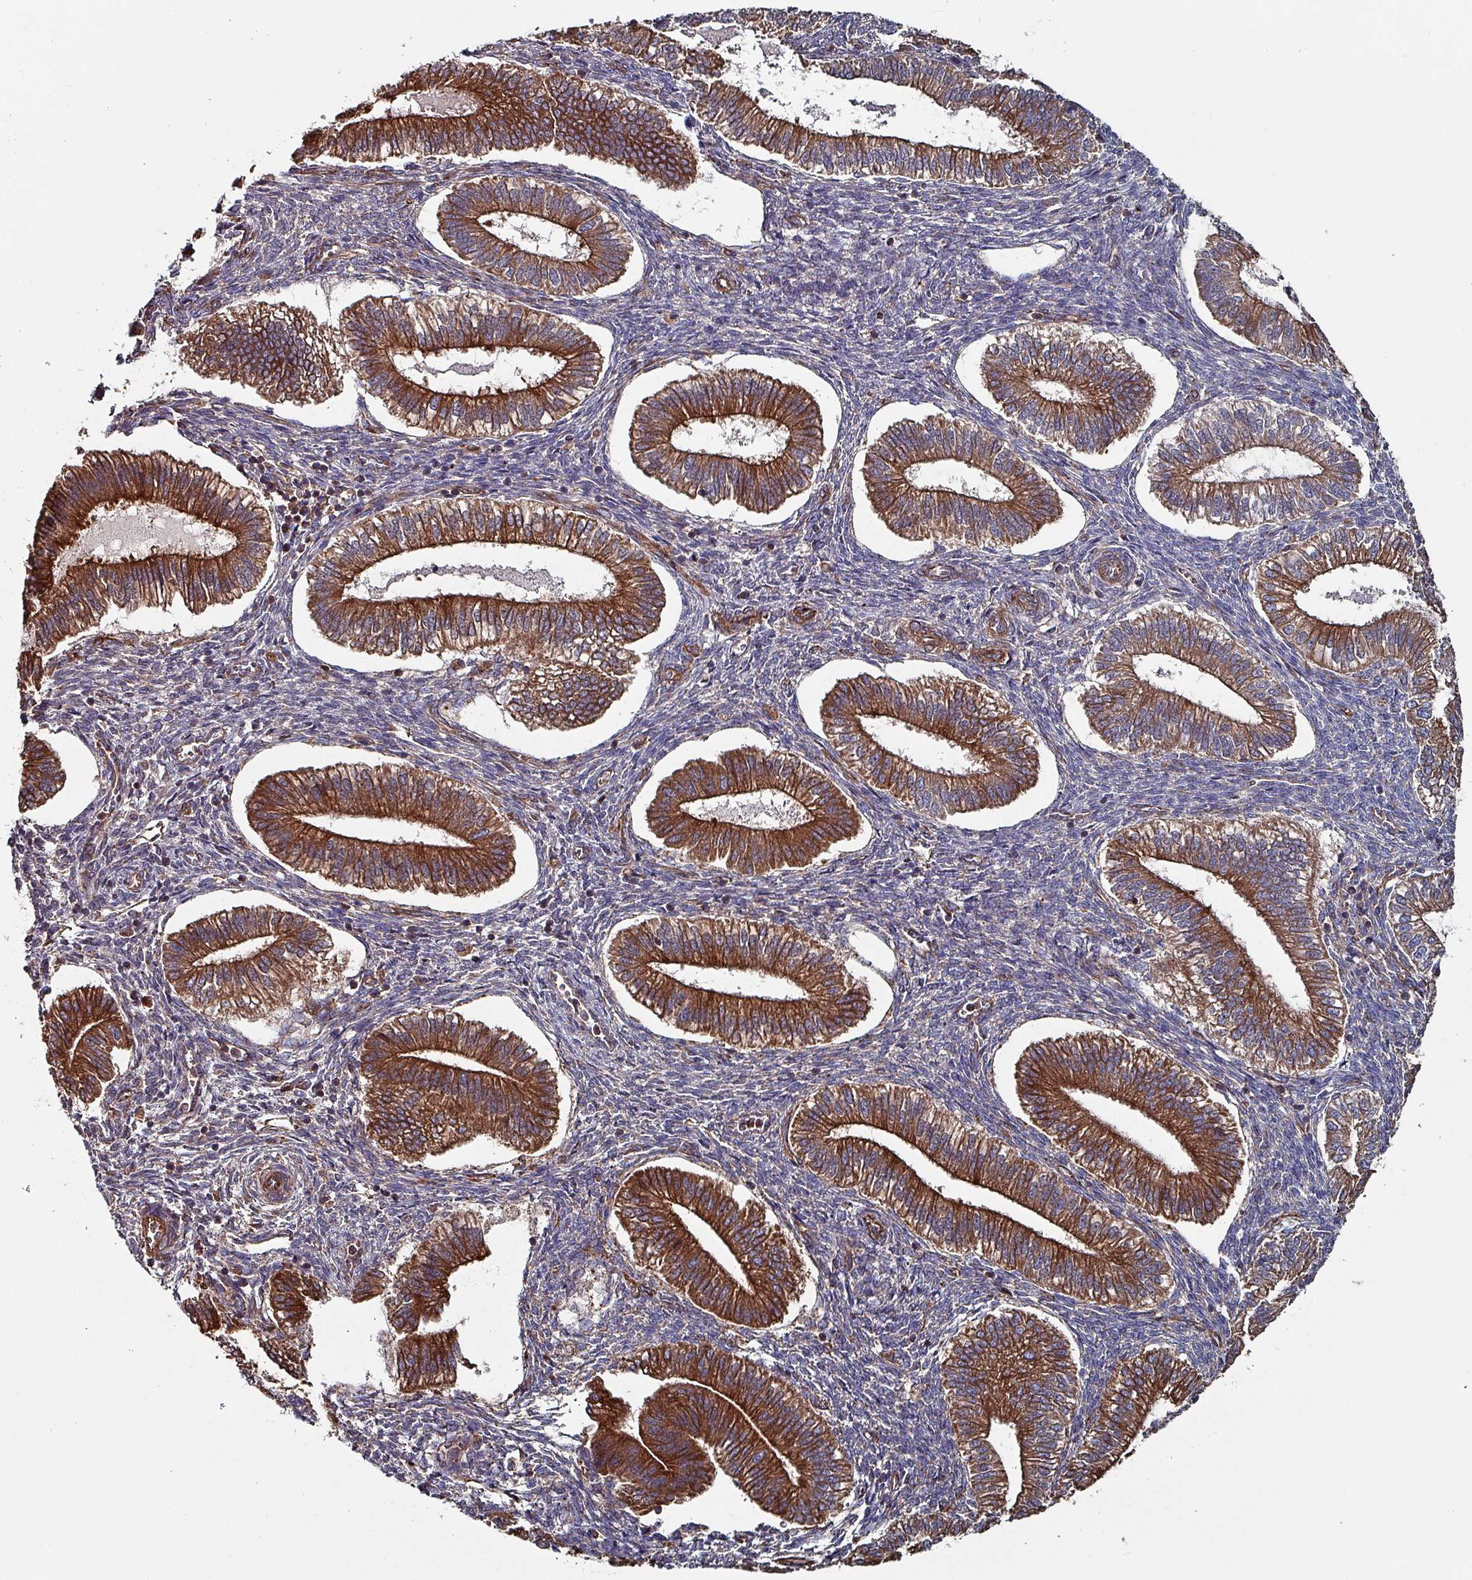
{"staining": {"intensity": "moderate", "quantity": "<25%", "location": "cytoplasmic/membranous"}, "tissue": "endometrium", "cell_type": "Cells in endometrial stroma", "image_type": "normal", "snomed": [{"axis": "morphology", "description": "Normal tissue, NOS"}, {"axis": "topography", "description": "Endometrium"}], "caption": "The micrograph reveals staining of unremarkable endometrium, revealing moderate cytoplasmic/membranous protein staining (brown color) within cells in endometrial stroma.", "gene": "ANO10", "patient": {"sex": "female", "age": 25}}